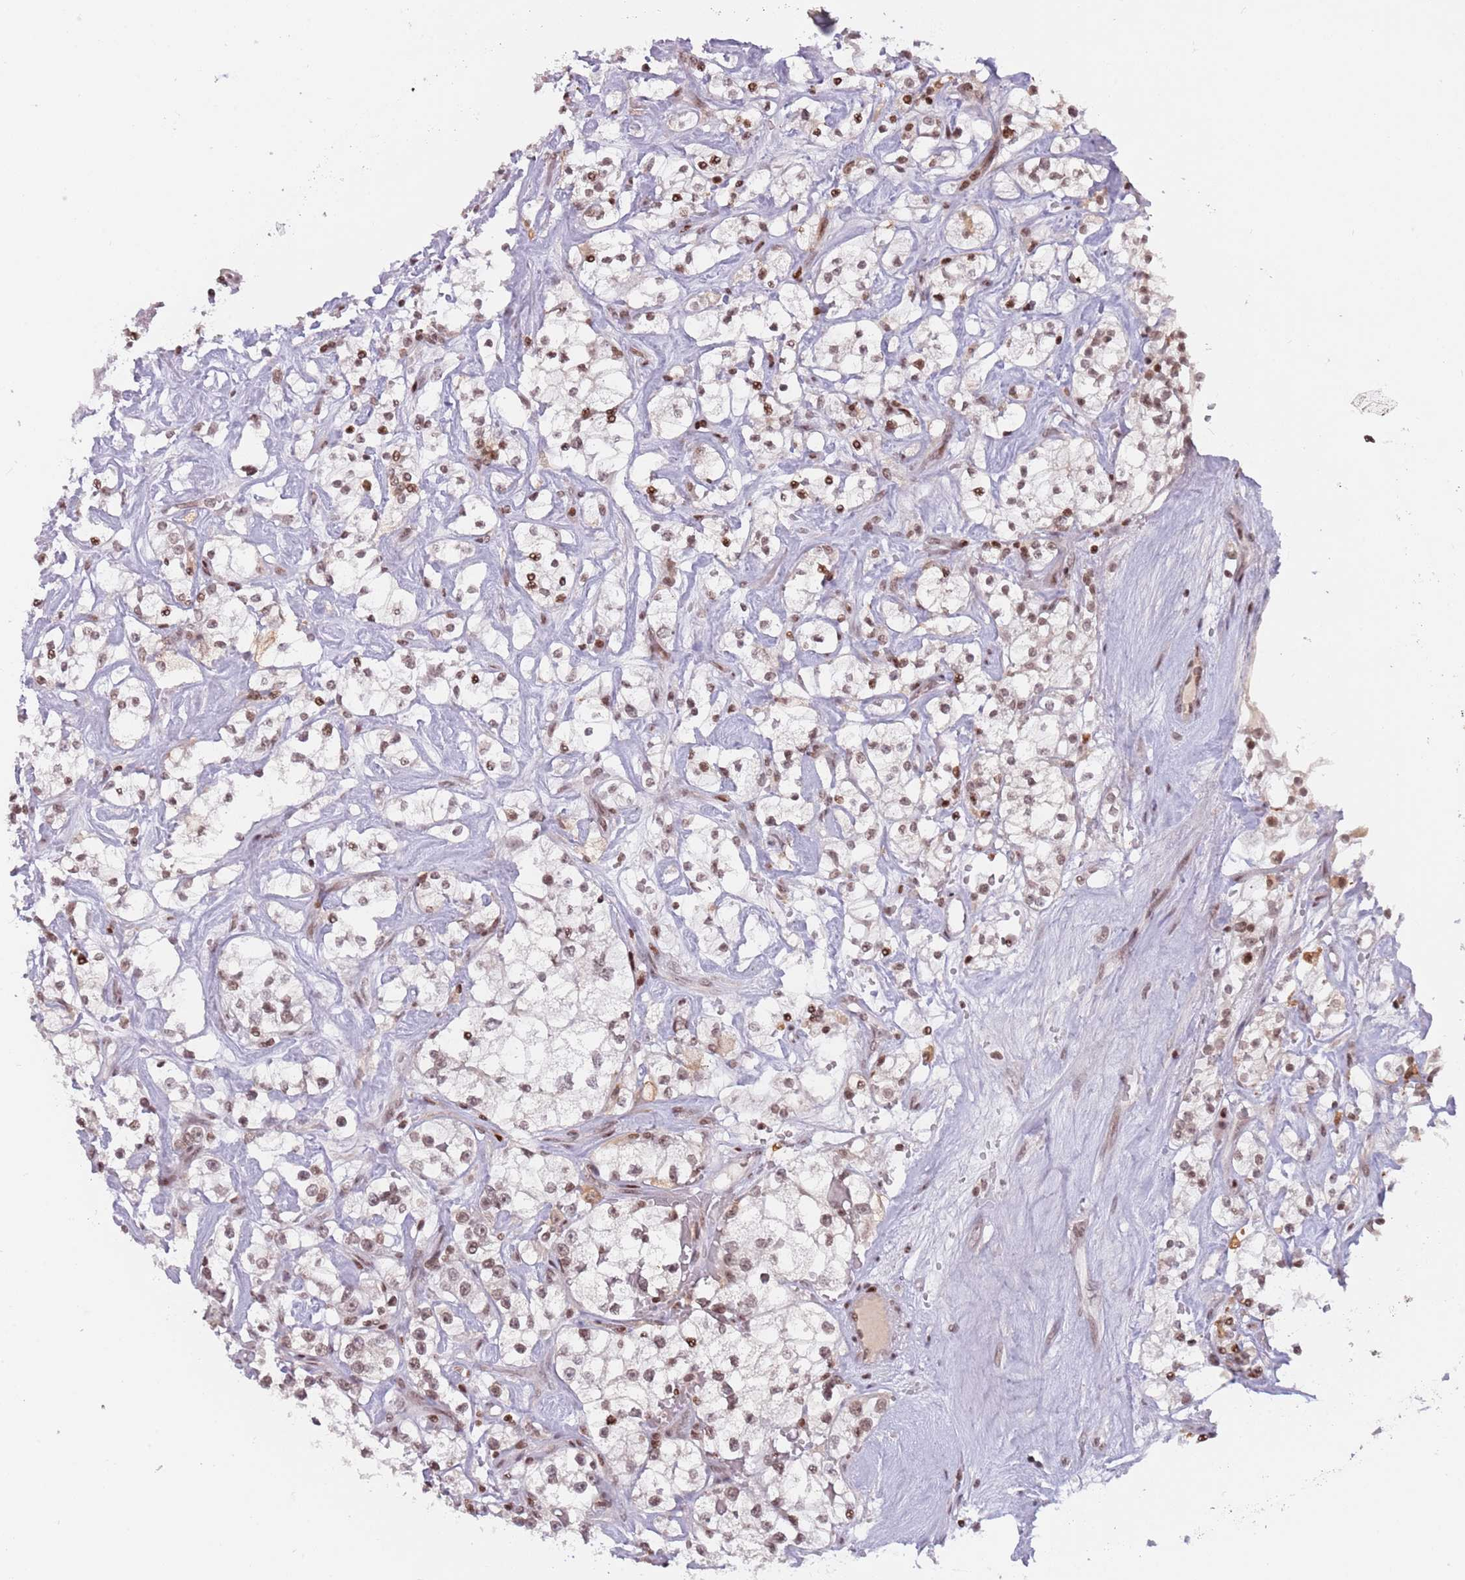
{"staining": {"intensity": "moderate", "quantity": ">75%", "location": "nuclear"}, "tissue": "renal cancer", "cell_type": "Tumor cells", "image_type": "cancer", "snomed": [{"axis": "morphology", "description": "Adenocarcinoma, NOS"}, {"axis": "topography", "description": "Kidney"}], "caption": "Protein positivity by IHC shows moderate nuclear staining in about >75% of tumor cells in renal cancer. (DAB = brown stain, brightfield microscopy at high magnification).", "gene": "SH3RF3", "patient": {"sex": "male", "age": 77}}